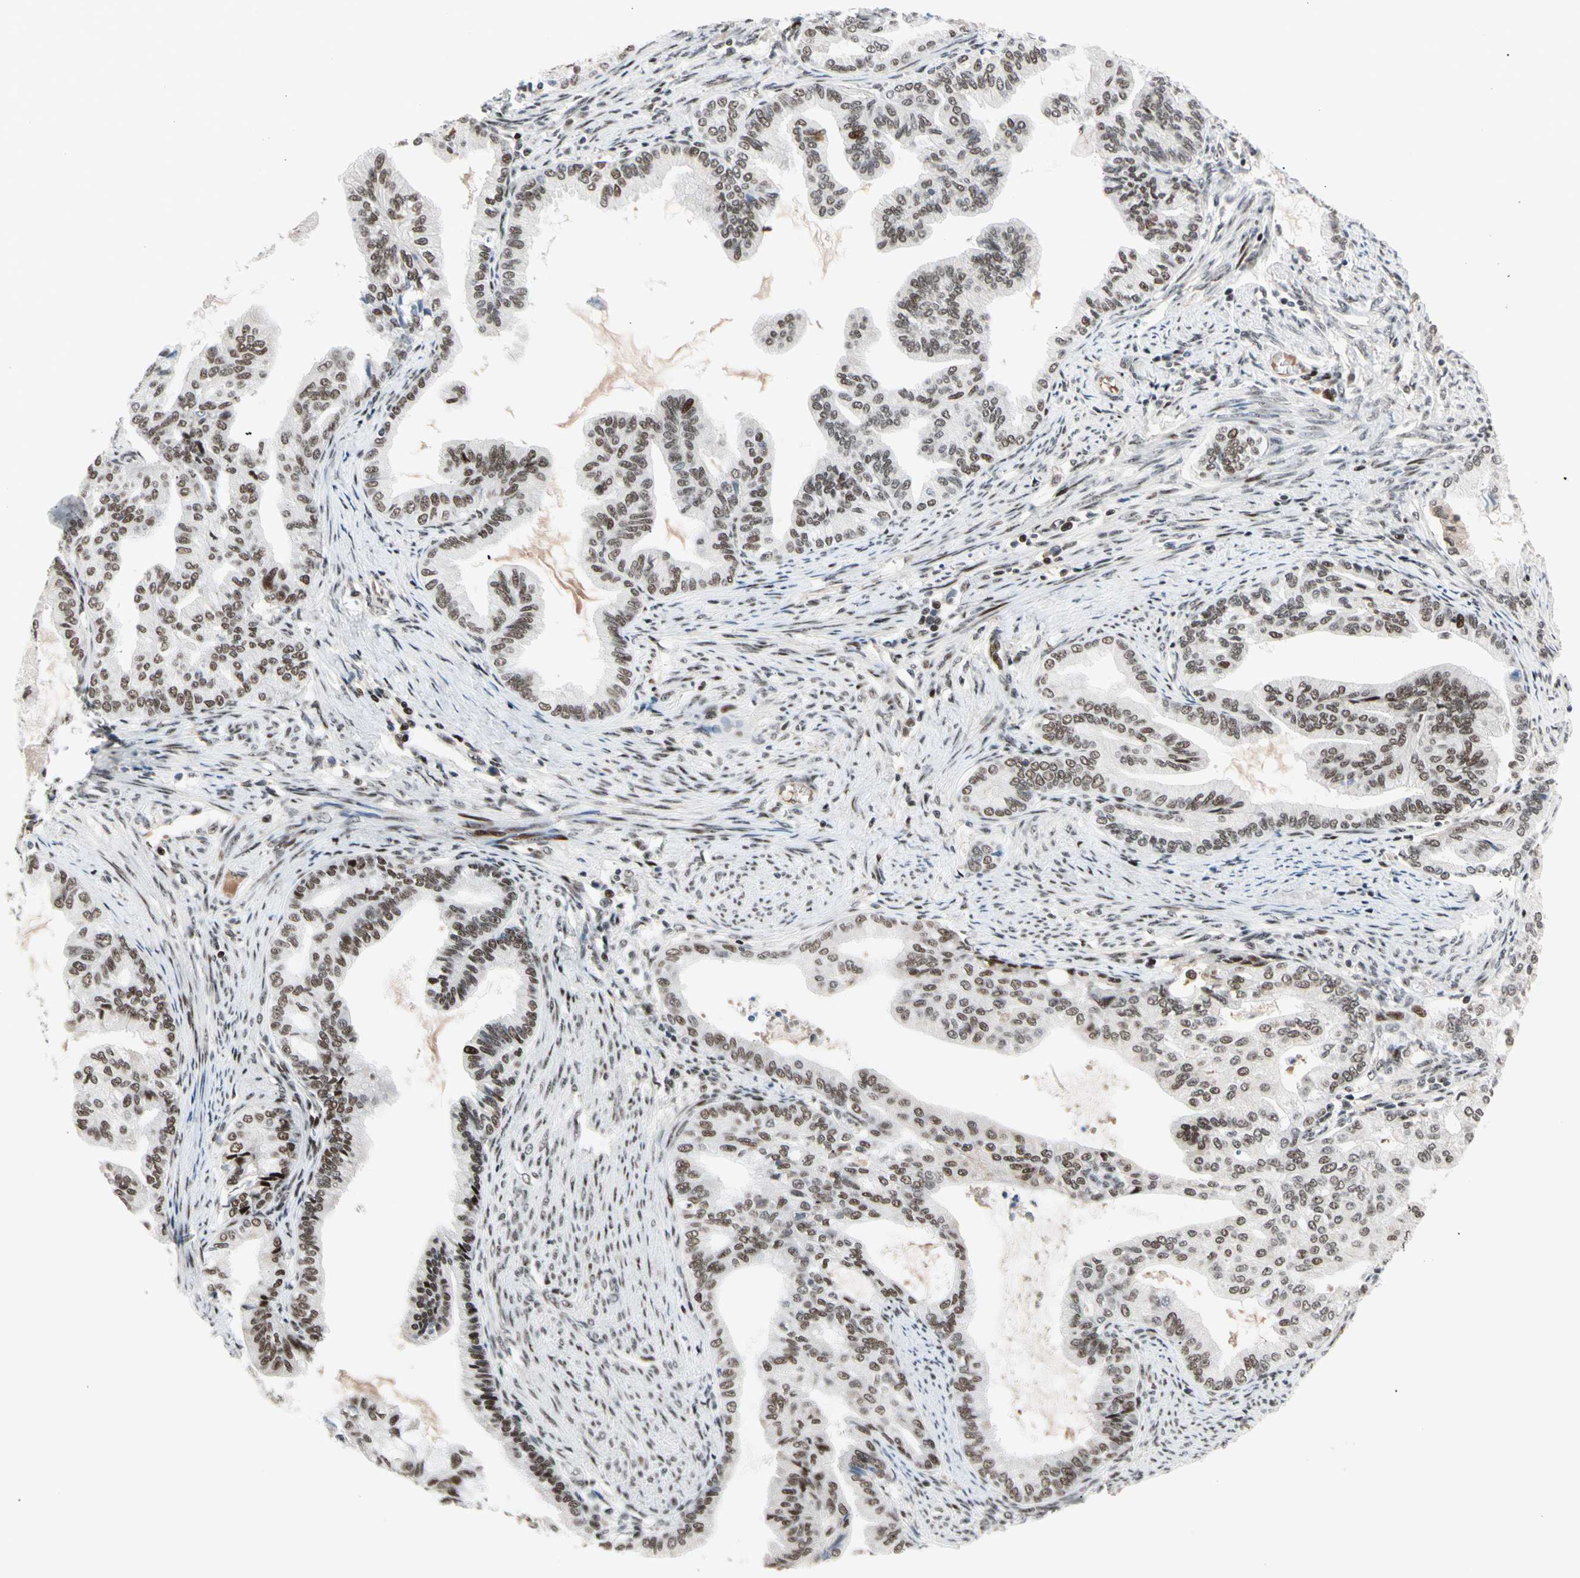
{"staining": {"intensity": "moderate", "quantity": "25%-75%", "location": "nuclear"}, "tissue": "endometrial cancer", "cell_type": "Tumor cells", "image_type": "cancer", "snomed": [{"axis": "morphology", "description": "Adenocarcinoma, NOS"}, {"axis": "topography", "description": "Endometrium"}], "caption": "Human adenocarcinoma (endometrial) stained with a brown dye shows moderate nuclear positive staining in about 25%-75% of tumor cells.", "gene": "FOXO3", "patient": {"sex": "female", "age": 86}}